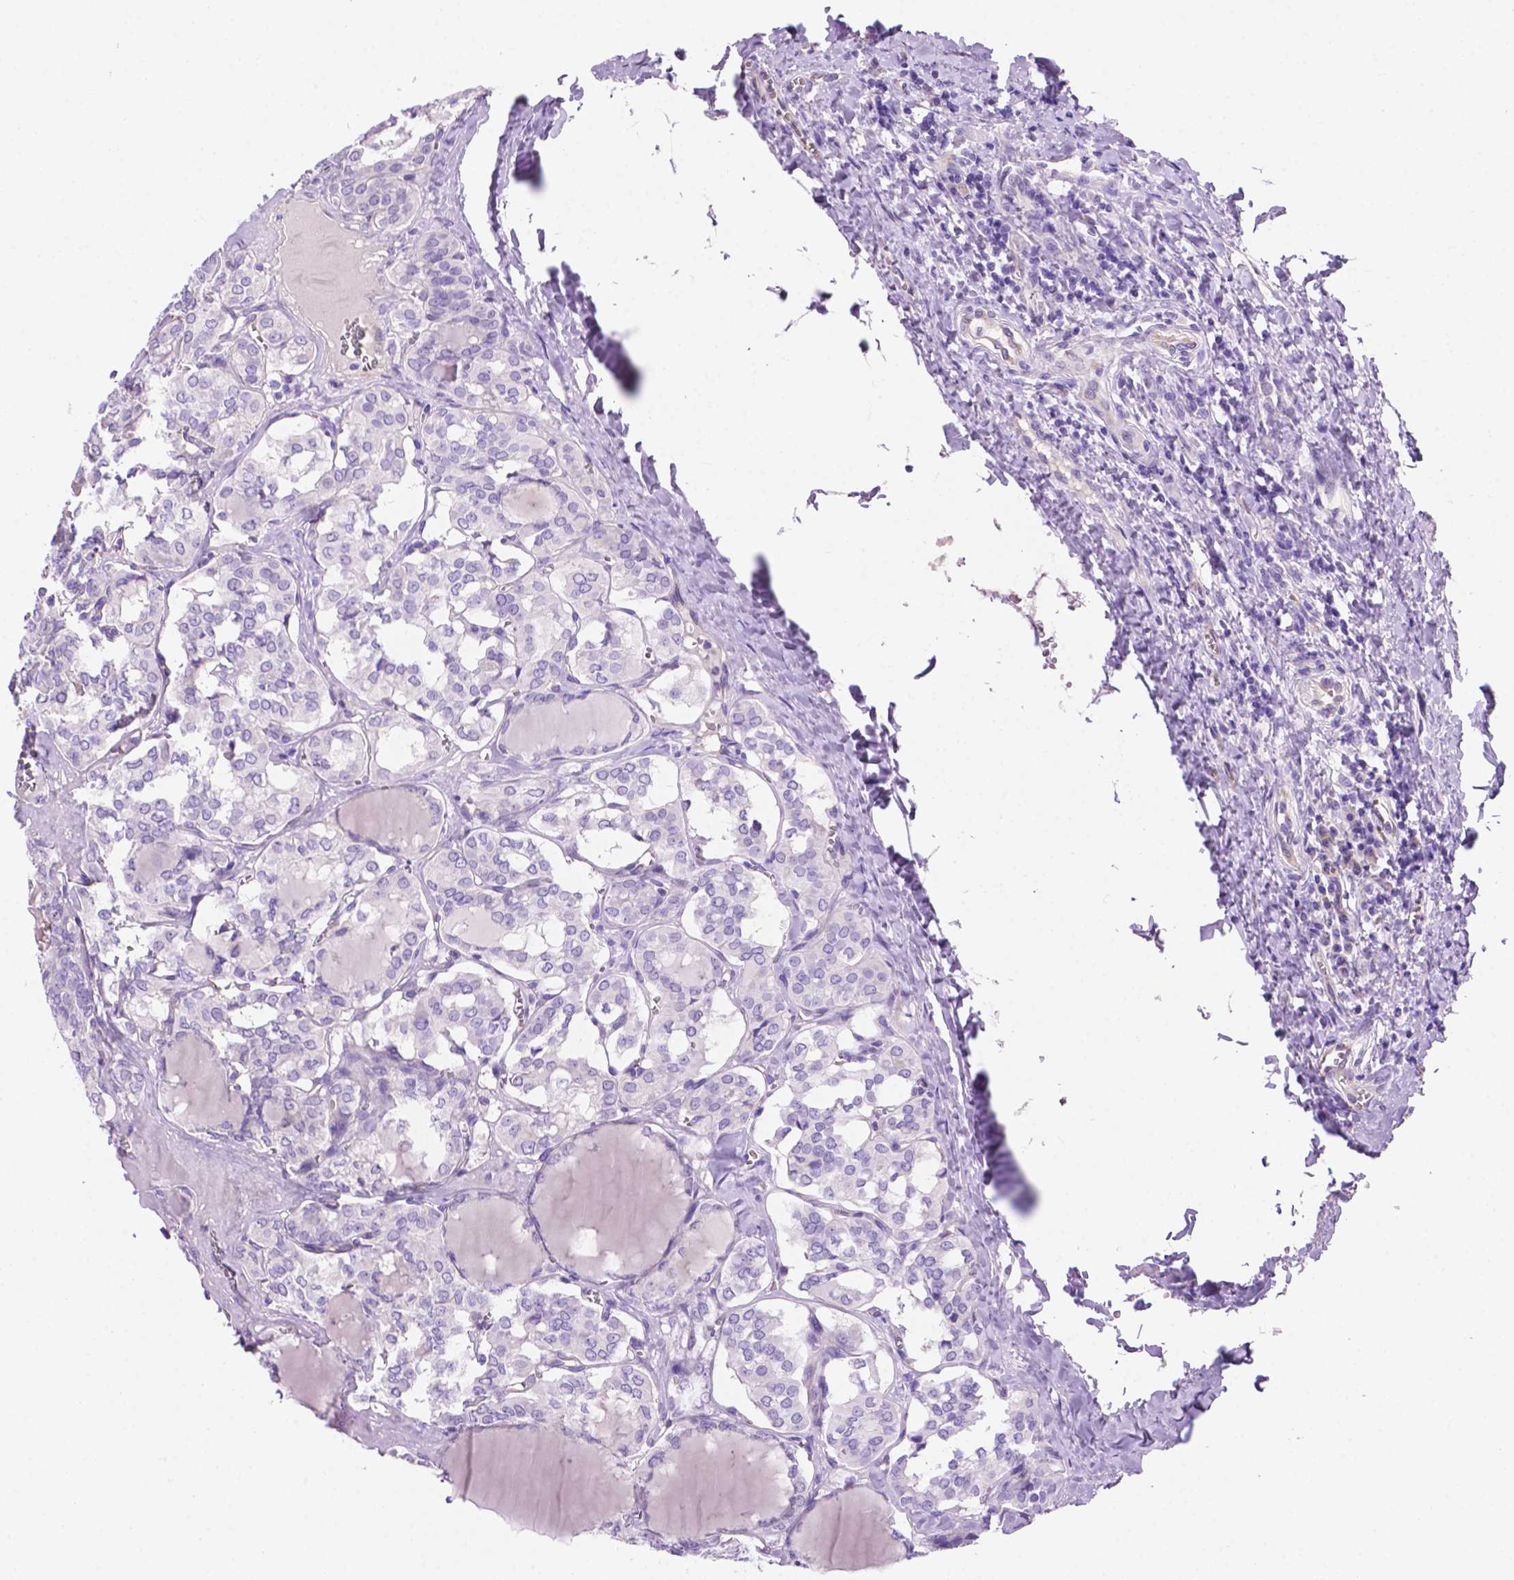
{"staining": {"intensity": "negative", "quantity": "none", "location": "none"}, "tissue": "thyroid cancer", "cell_type": "Tumor cells", "image_type": "cancer", "snomed": [{"axis": "morphology", "description": "Papillary adenocarcinoma, NOS"}, {"axis": "topography", "description": "Thyroid gland"}], "caption": "Immunohistochemical staining of thyroid cancer shows no significant positivity in tumor cells.", "gene": "CEACAM7", "patient": {"sex": "female", "age": 41}}